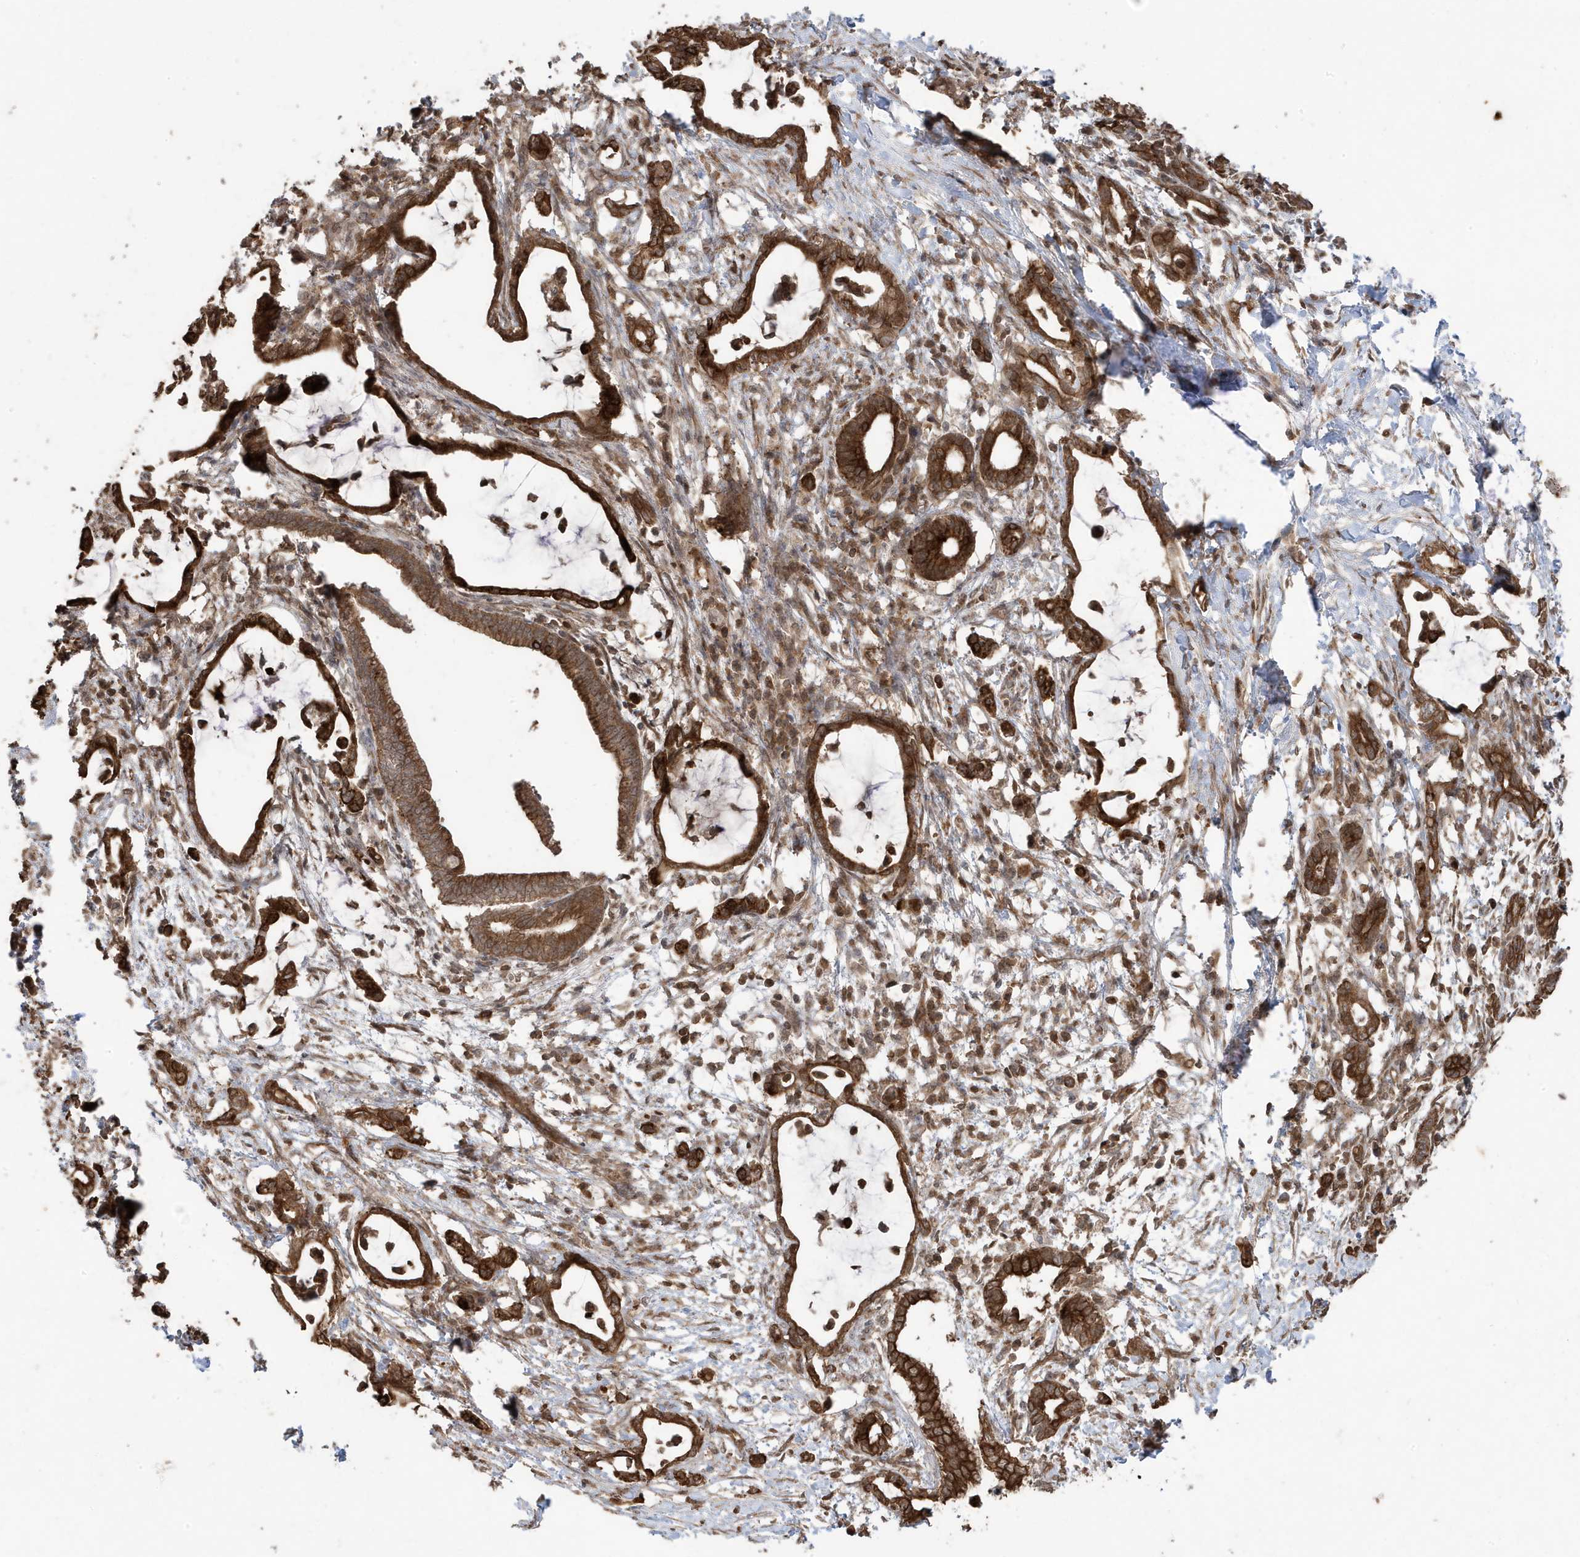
{"staining": {"intensity": "strong", "quantity": ">75%", "location": "cytoplasmic/membranous"}, "tissue": "pancreatic cancer", "cell_type": "Tumor cells", "image_type": "cancer", "snomed": [{"axis": "morphology", "description": "Adenocarcinoma, NOS"}, {"axis": "topography", "description": "Pancreas"}], "caption": "Strong cytoplasmic/membranous expression is identified in approximately >75% of tumor cells in pancreatic cancer (adenocarcinoma).", "gene": "ASAP1", "patient": {"sex": "female", "age": 55}}